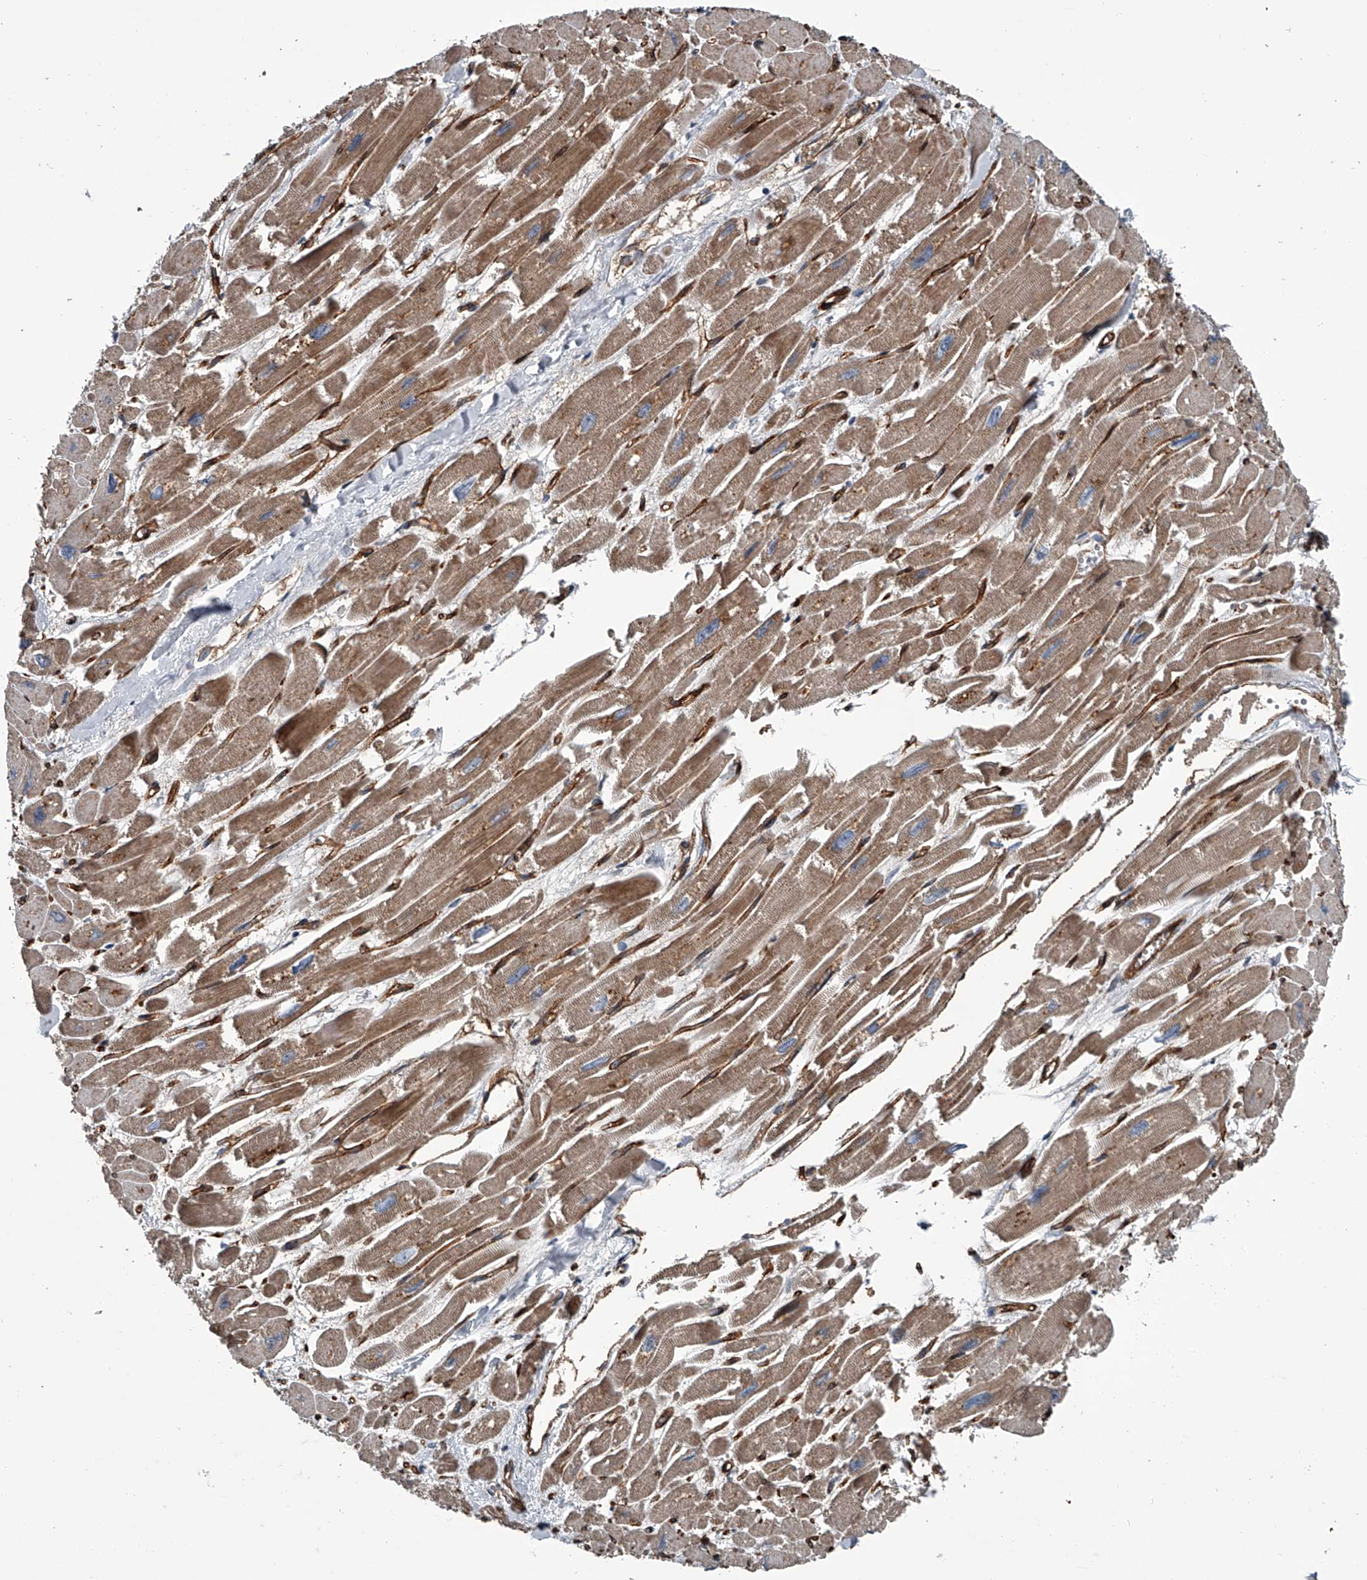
{"staining": {"intensity": "moderate", "quantity": ">75%", "location": "cytoplasmic/membranous"}, "tissue": "heart muscle", "cell_type": "Cardiomyocytes", "image_type": "normal", "snomed": [{"axis": "morphology", "description": "Normal tissue, NOS"}, {"axis": "topography", "description": "Heart"}], "caption": "Immunohistochemistry histopathology image of benign heart muscle stained for a protein (brown), which exhibits medium levels of moderate cytoplasmic/membranous expression in approximately >75% of cardiomyocytes.", "gene": "LDLRAD2", "patient": {"sex": "male", "age": 54}}